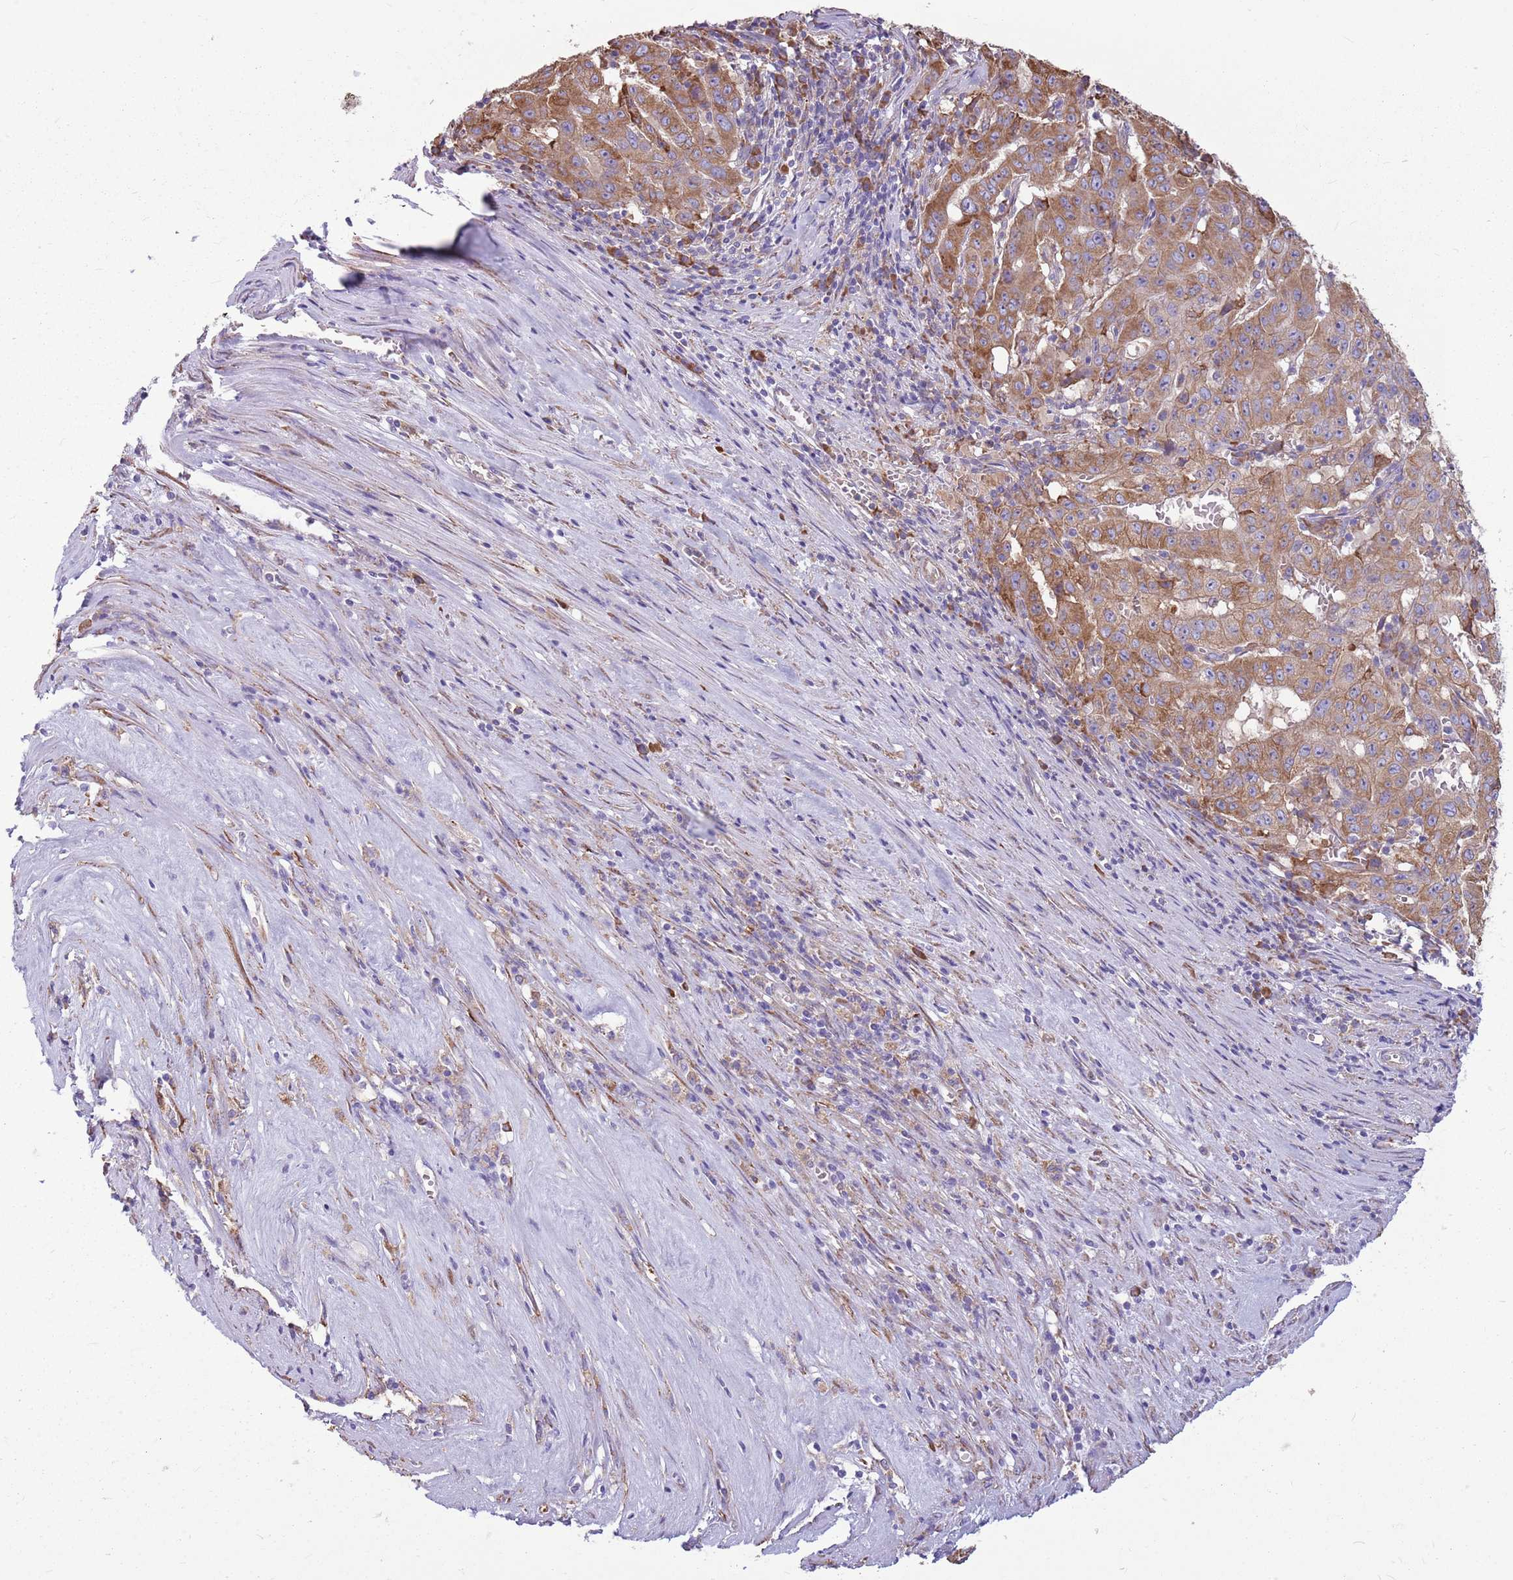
{"staining": {"intensity": "moderate", "quantity": ">75%", "location": "cytoplasmic/membranous"}, "tissue": "pancreatic cancer", "cell_type": "Tumor cells", "image_type": "cancer", "snomed": [{"axis": "morphology", "description": "Adenocarcinoma, NOS"}, {"axis": "topography", "description": "Pancreas"}], "caption": "High-power microscopy captured an immunohistochemistry (IHC) image of adenocarcinoma (pancreatic), revealing moderate cytoplasmic/membranous positivity in about >75% of tumor cells.", "gene": "KCTD19", "patient": {"sex": "male", "age": 63}}